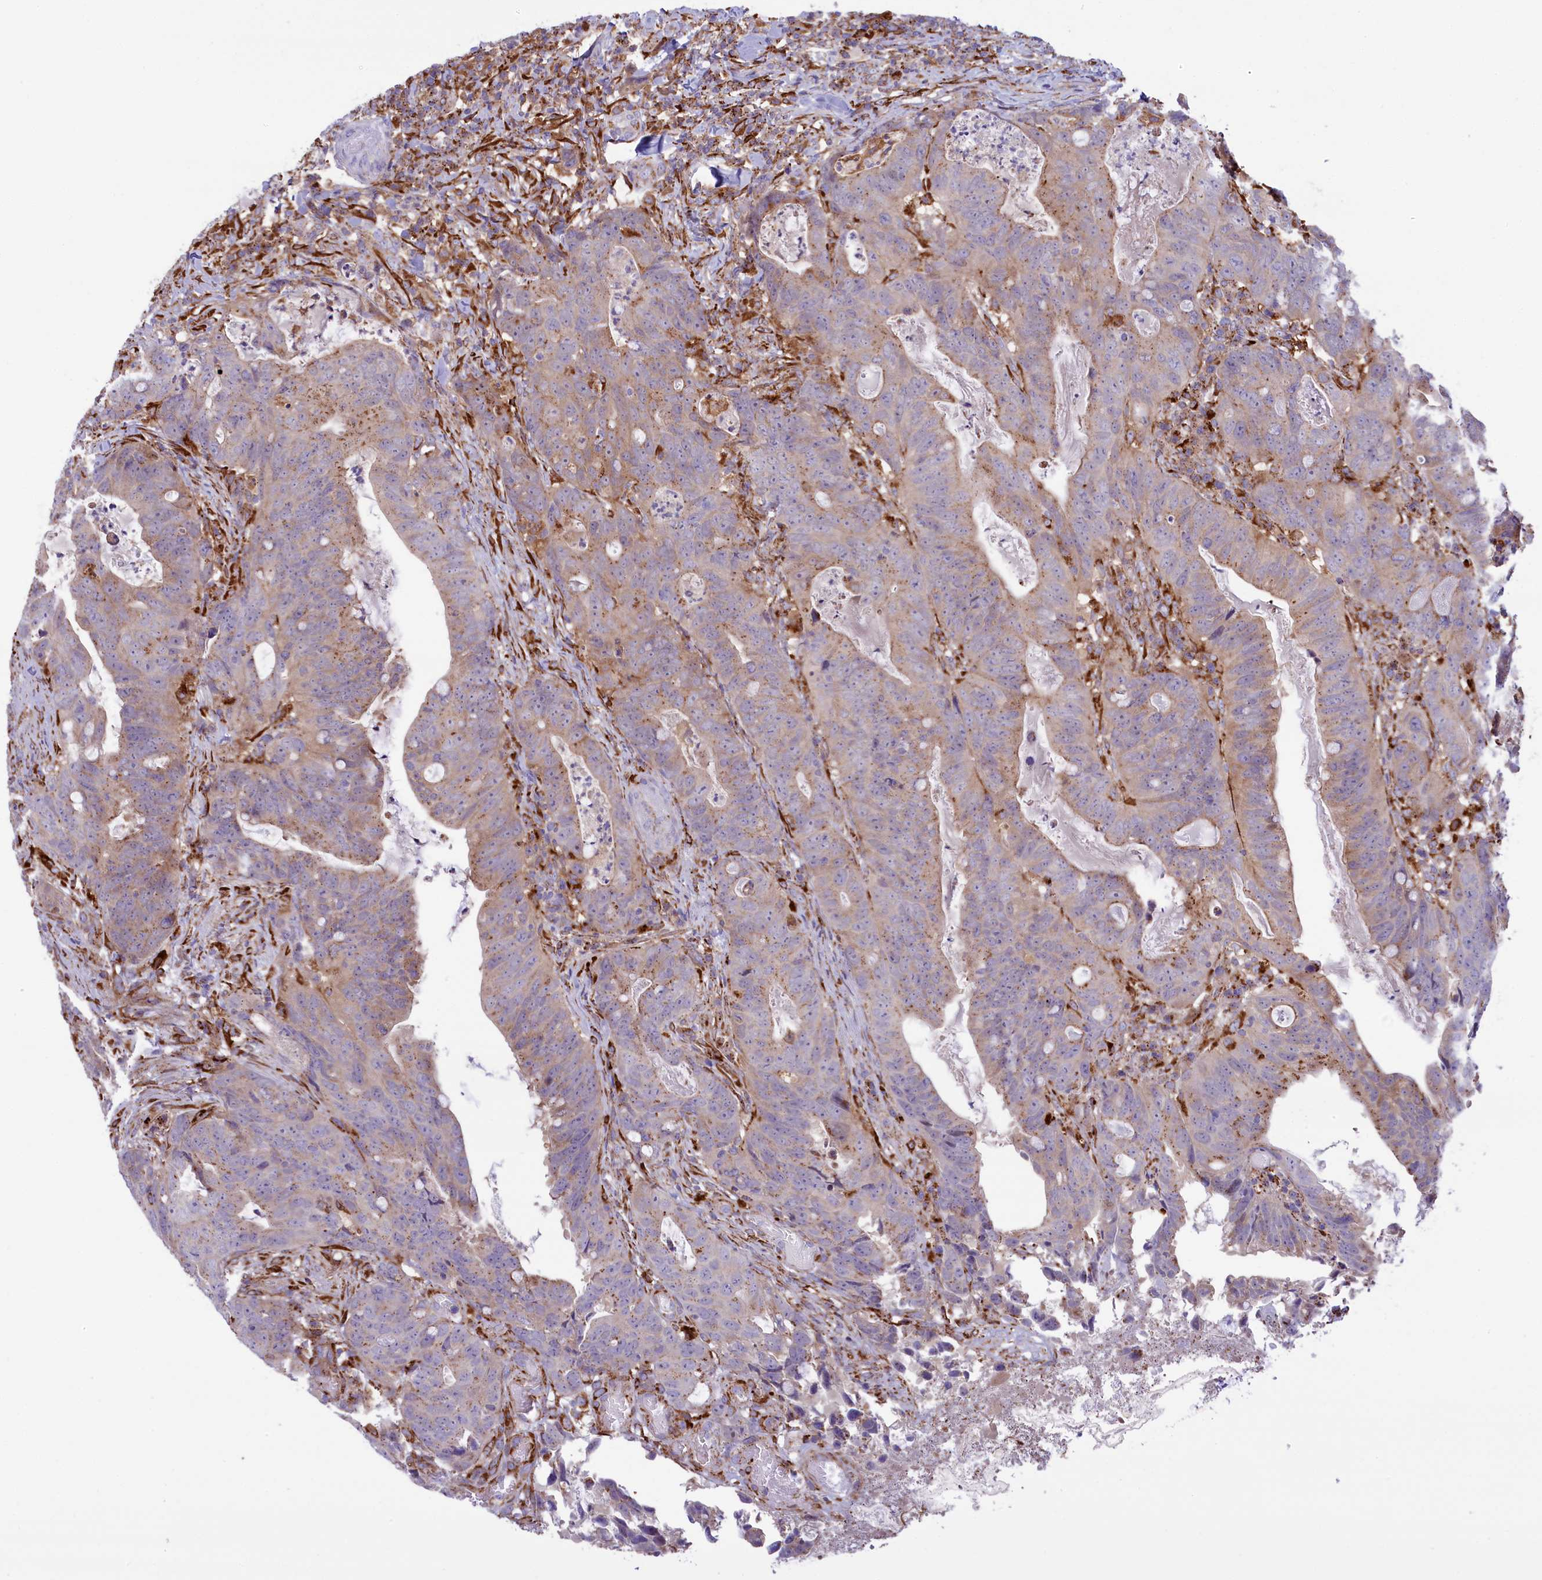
{"staining": {"intensity": "weak", "quantity": "25%-75%", "location": "cytoplasmic/membranous"}, "tissue": "colorectal cancer", "cell_type": "Tumor cells", "image_type": "cancer", "snomed": [{"axis": "morphology", "description": "Adenocarcinoma, NOS"}, {"axis": "topography", "description": "Colon"}], "caption": "Immunohistochemistry (IHC) (DAB) staining of colorectal cancer demonstrates weak cytoplasmic/membranous protein expression in approximately 25%-75% of tumor cells. The staining was performed using DAB (3,3'-diaminobenzidine), with brown indicating positive protein expression. Nuclei are stained blue with hematoxylin.", "gene": "MAN2B1", "patient": {"sex": "female", "age": 82}}